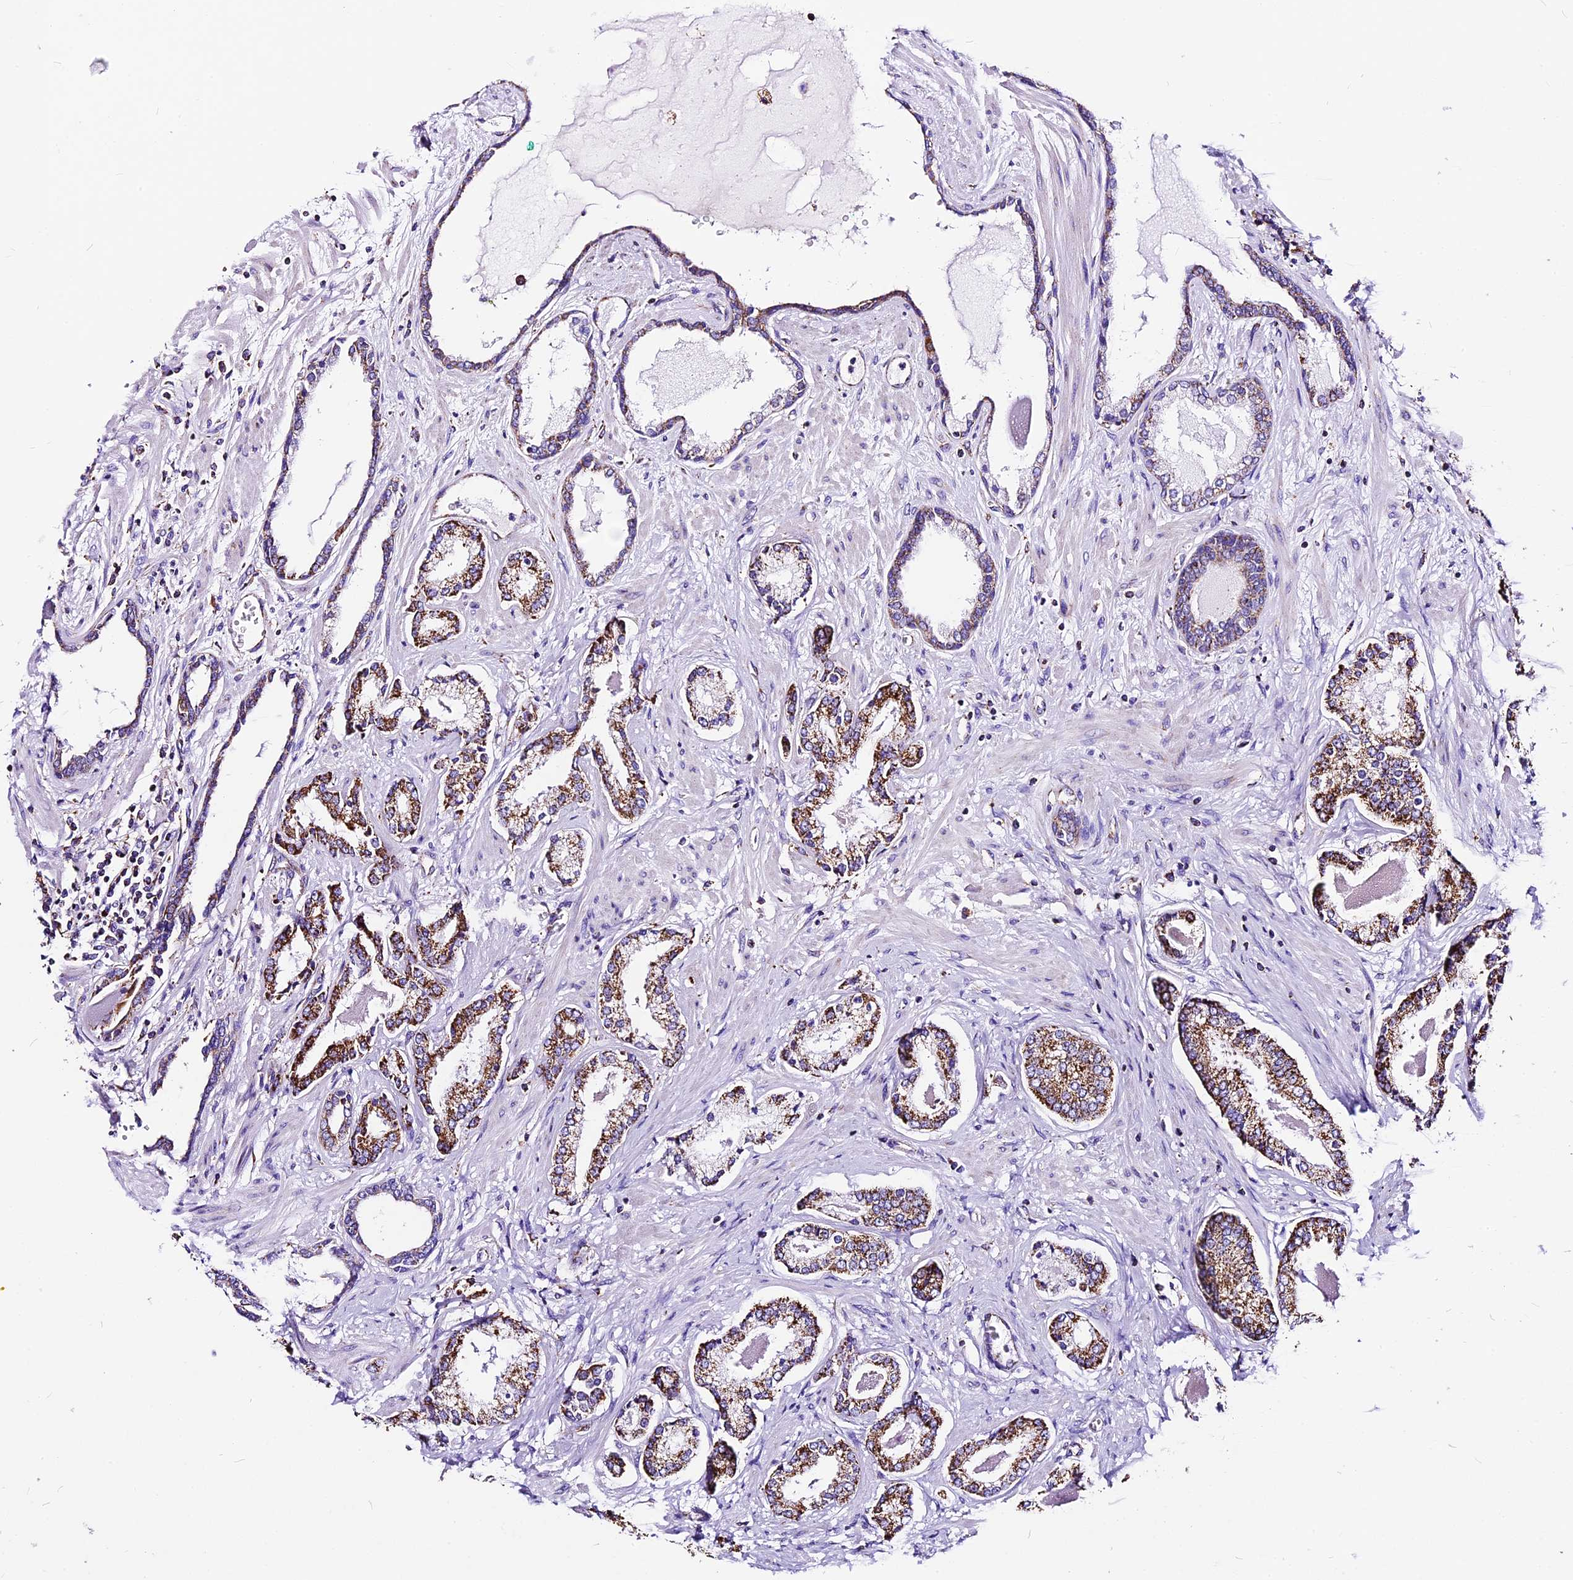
{"staining": {"intensity": "strong", "quantity": ">75%", "location": "cytoplasmic/membranous"}, "tissue": "prostate cancer", "cell_type": "Tumor cells", "image_type": "cancer", "snomed": [{"axis": "morphology", "description": "Adenocarcinoma, Low grade"}, {"axis": "topography", "description": "Prostate"}], "caption": "Immunohistochemistry of human prostate adenocarcinoma (low-grade) demonstrates high levels of strong cytoplasmic/membranous positivity in approximately >75% of tumor cells. (DAB IHC, brown staining for protein, blue staining for nuclei).", "gene": "DCAF5", "patient": {"sex": "male", "age": 70}}